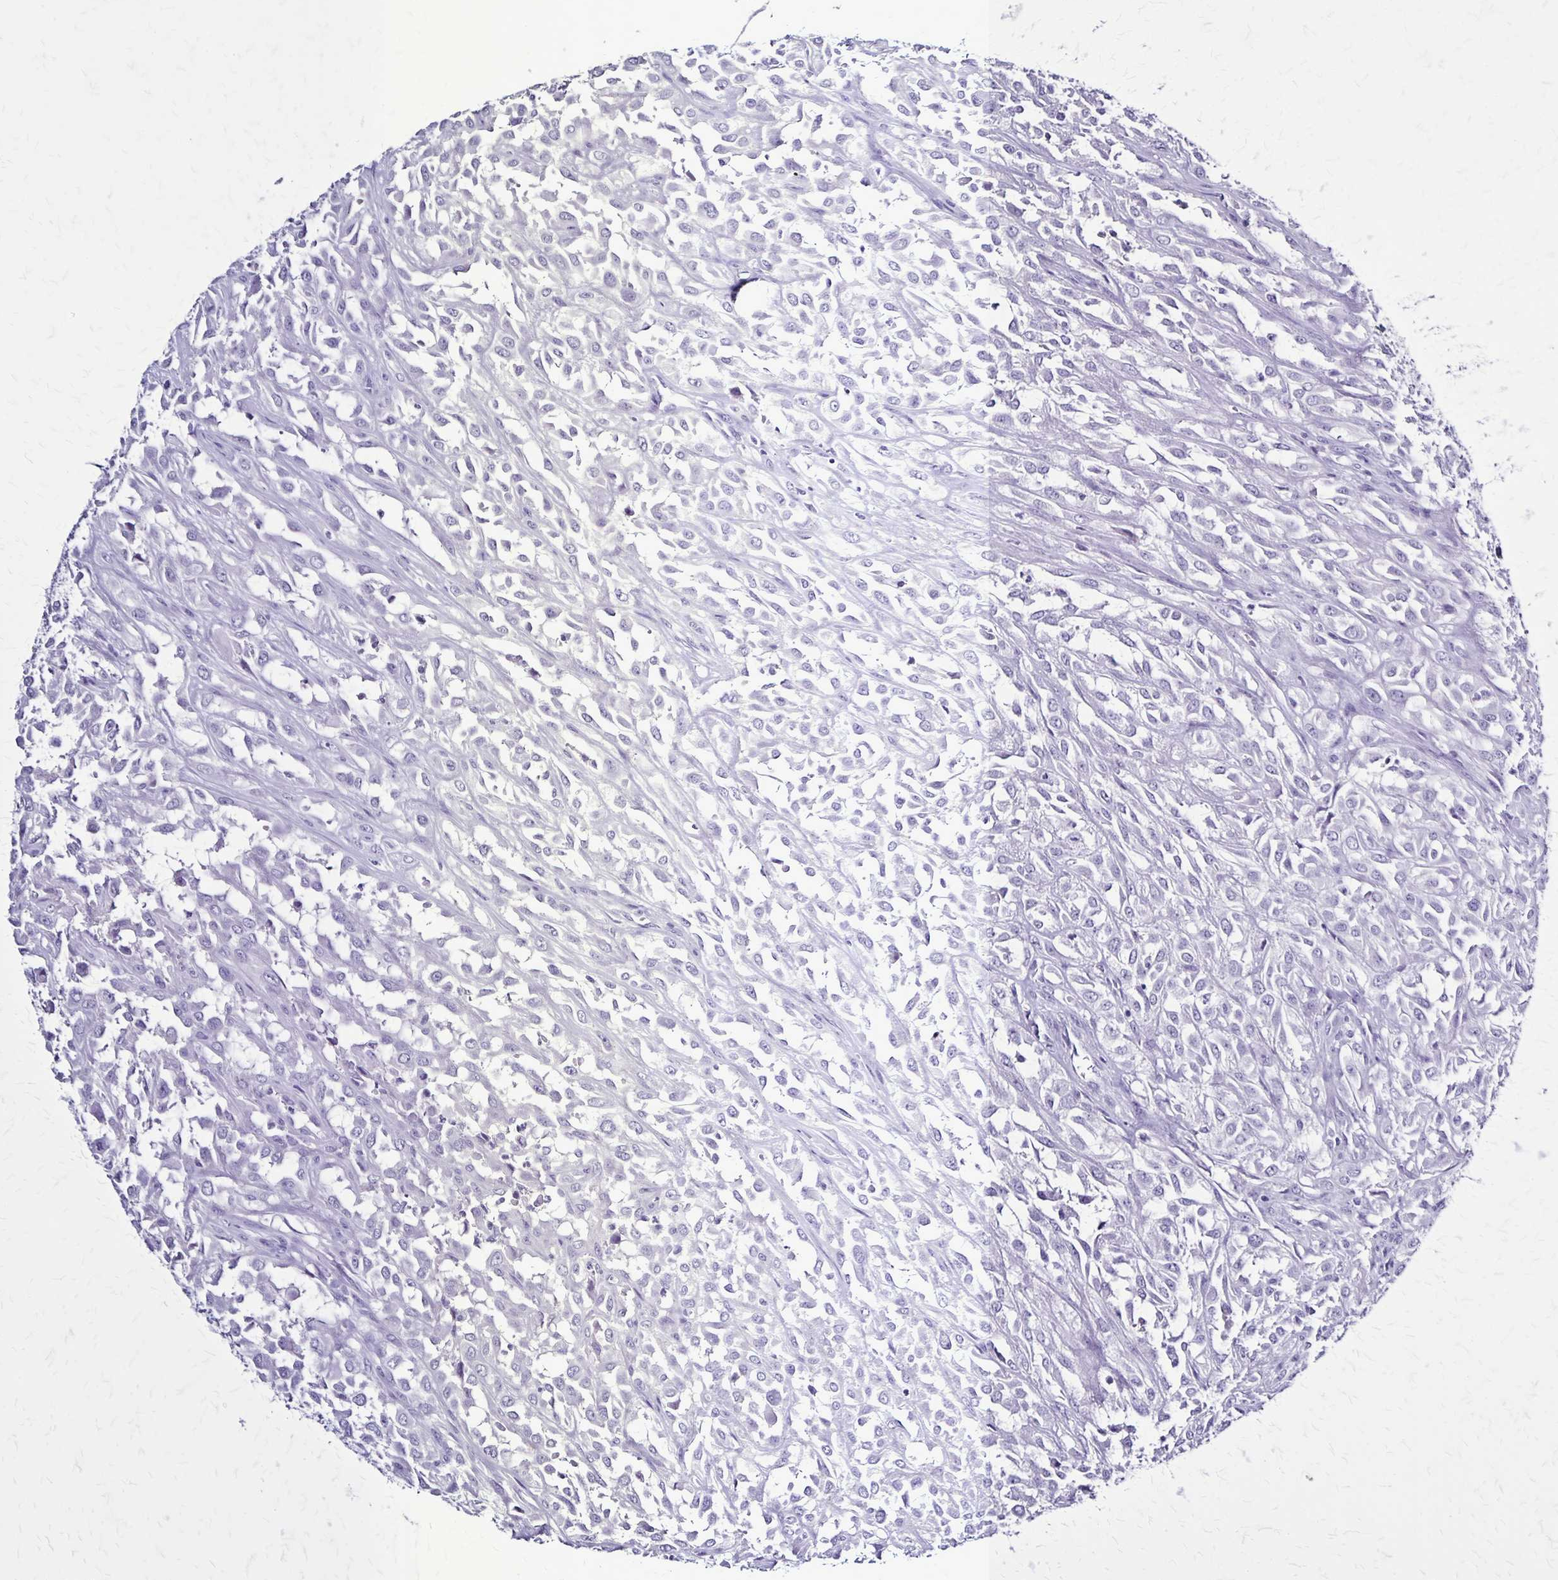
{"staining": {"intensity": "negative", "quantity": "none", "location": "none"}, "tissue": "urothelial cancer", "cell_type": "Tumor cells", "image_type": "cancer", "snomed": [{"axis": "morphology", "description": "Urothelial carcinoma, High grade"}, {"axis": "topography", "description": "Urinary bladder"}], "caption": "Immunohistochemistry (IHC) image of urothelial carcinoma (high-grade) stained for a protein (brown), which displays no expression in tumor cells. (IHC, brightfield microscopy, high magnification).", "gene": "PLXNA4", "patient": {"sex": "male", "age": 67}}